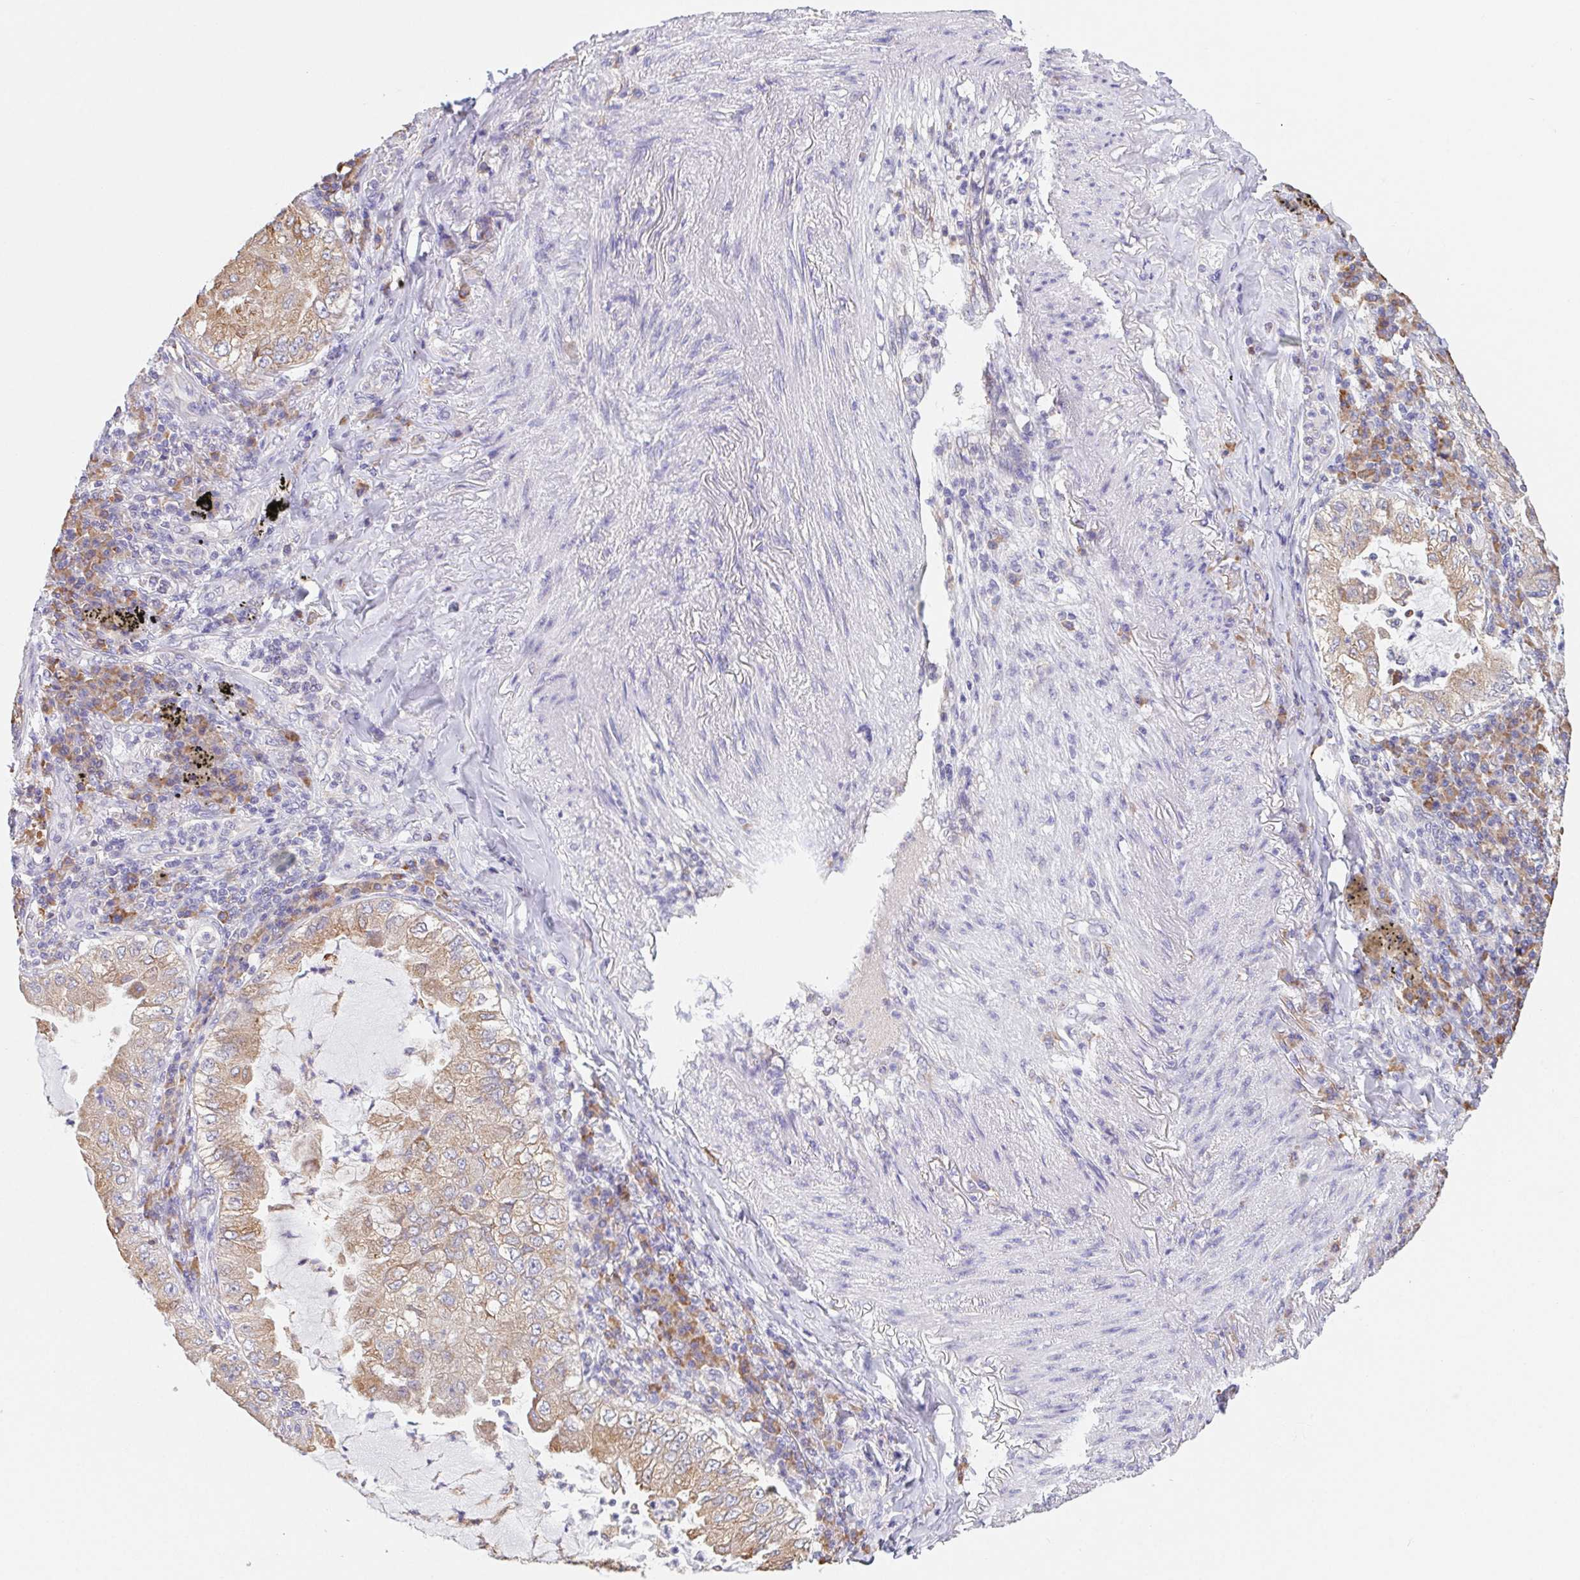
{"staining": {"intensity": "moderate", "quantity": ">75%", "location": "cytoplasmic/membranous"}, "tissue": "lung cancer", "cell_type": "Tumor cells", "image_type": "cancer", "snomed": [{"axis": "morphology", "description": "Adenocarcinoma, NOS"}, {"axis": "topography", "description": "Lung"}], "caption": "Lung cancer tissue exhibits moderate cytoplasmic/membranous expression in approximately >75% of tumor cells (Brightfield microscopy of DAB IHC at high magnification).", "gene": "ADAM8", "patient": {"sex": "female", "age": 73}}